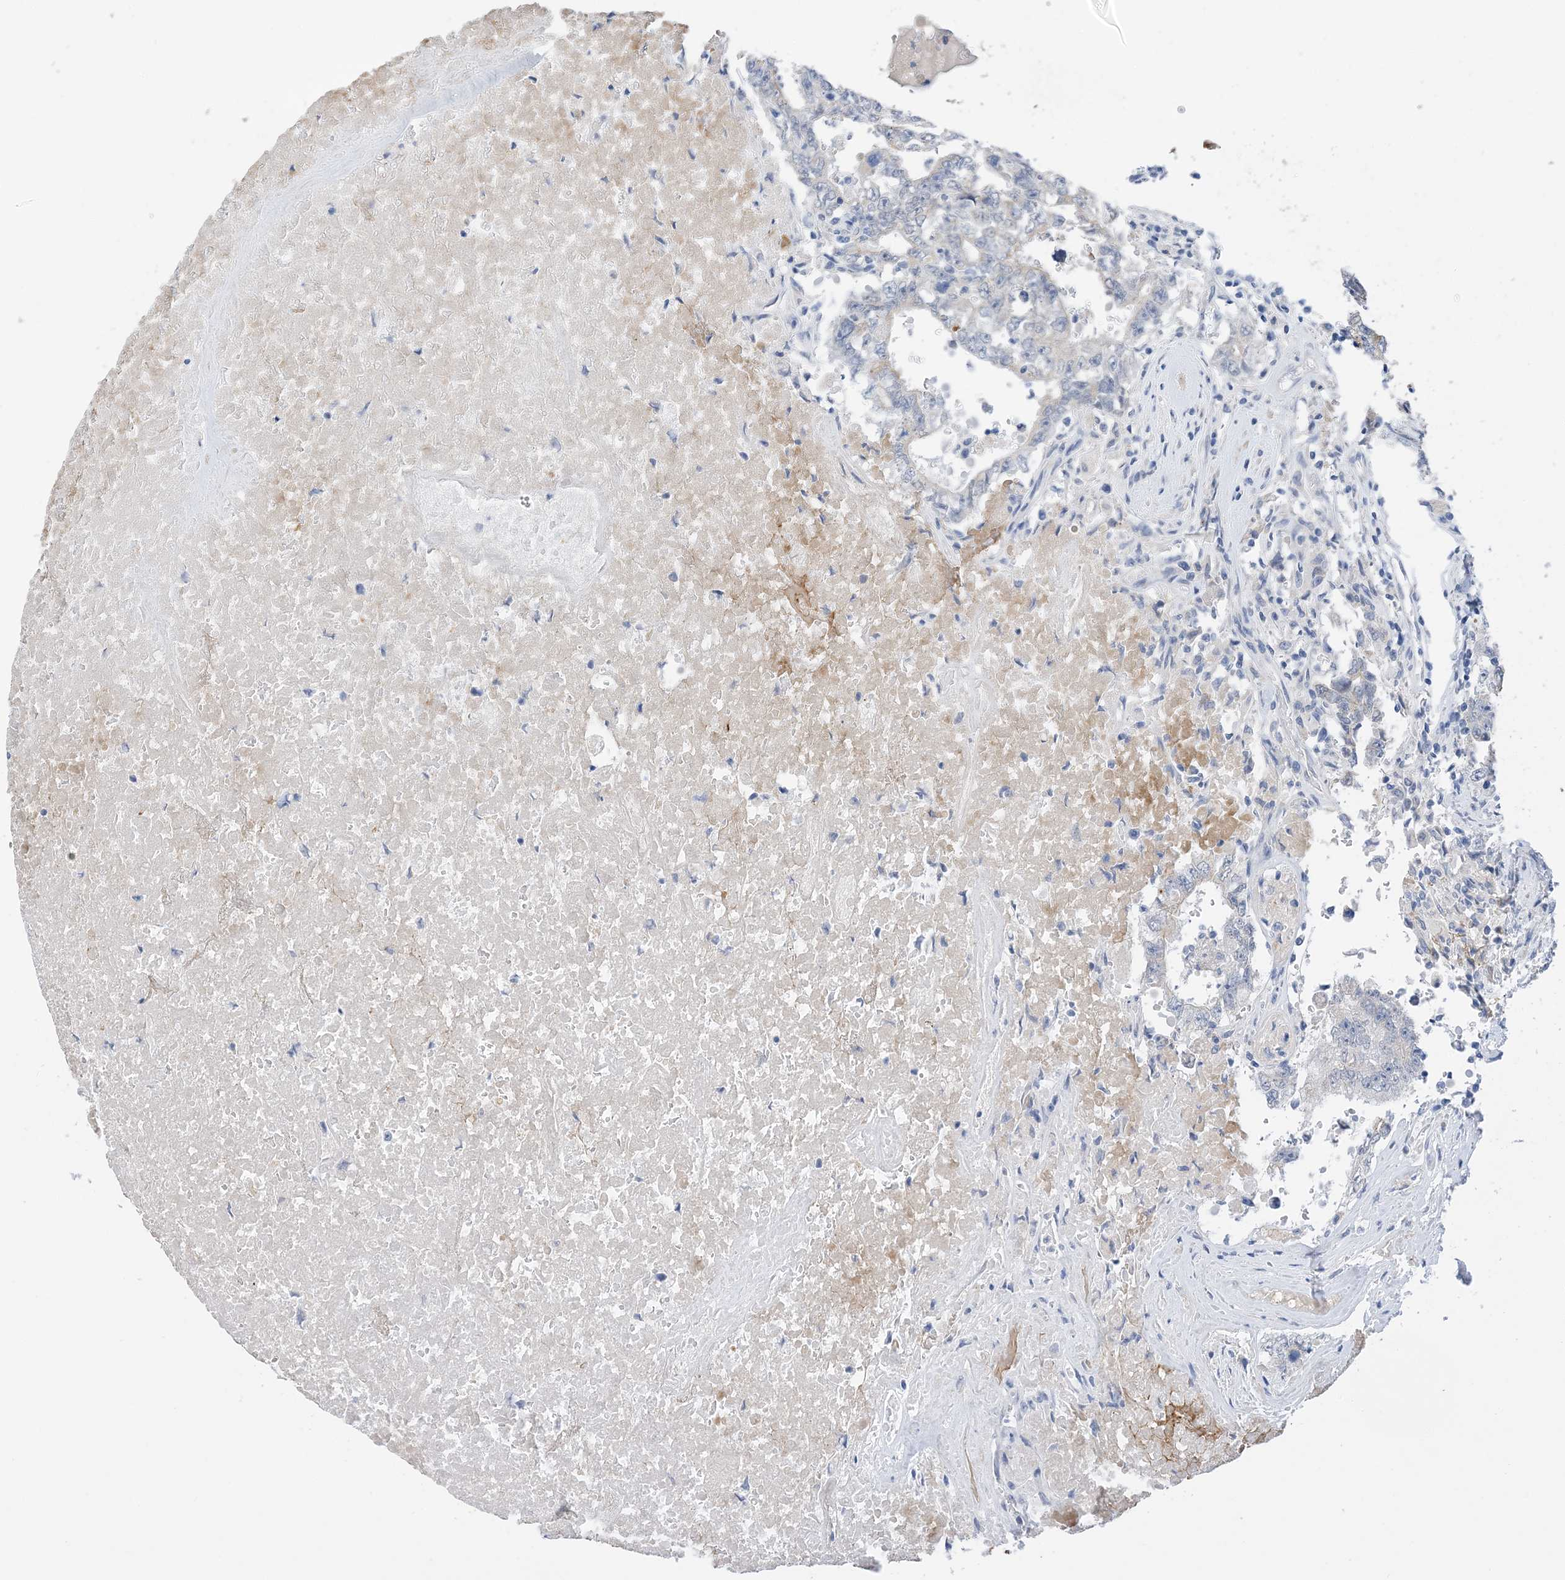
{"staining": {"intensity": "negative", "quantity": "none", "location": "none"}, "tissue": "testis cancer", "cell_type": "Tumor cells", "image_type": "cancer", "snomed": [{"axis": "morphology", "description": "Carcinoma, Embryonal, NOS"}, {"axis": "topography", "description": "Testis"}], "caption": "DAB (3,3'-diaminobenzidine) immunohistochemical staining of testis embryonal carcinoma exhibits no significant staining in tumor cells. (DAB (3,3'-diaminobenzidine) immunohistochemistry (IHC) with hematoxylin counter stain).", "gene": "PLK4", "patient": {"sex": "male", "age": 26}}